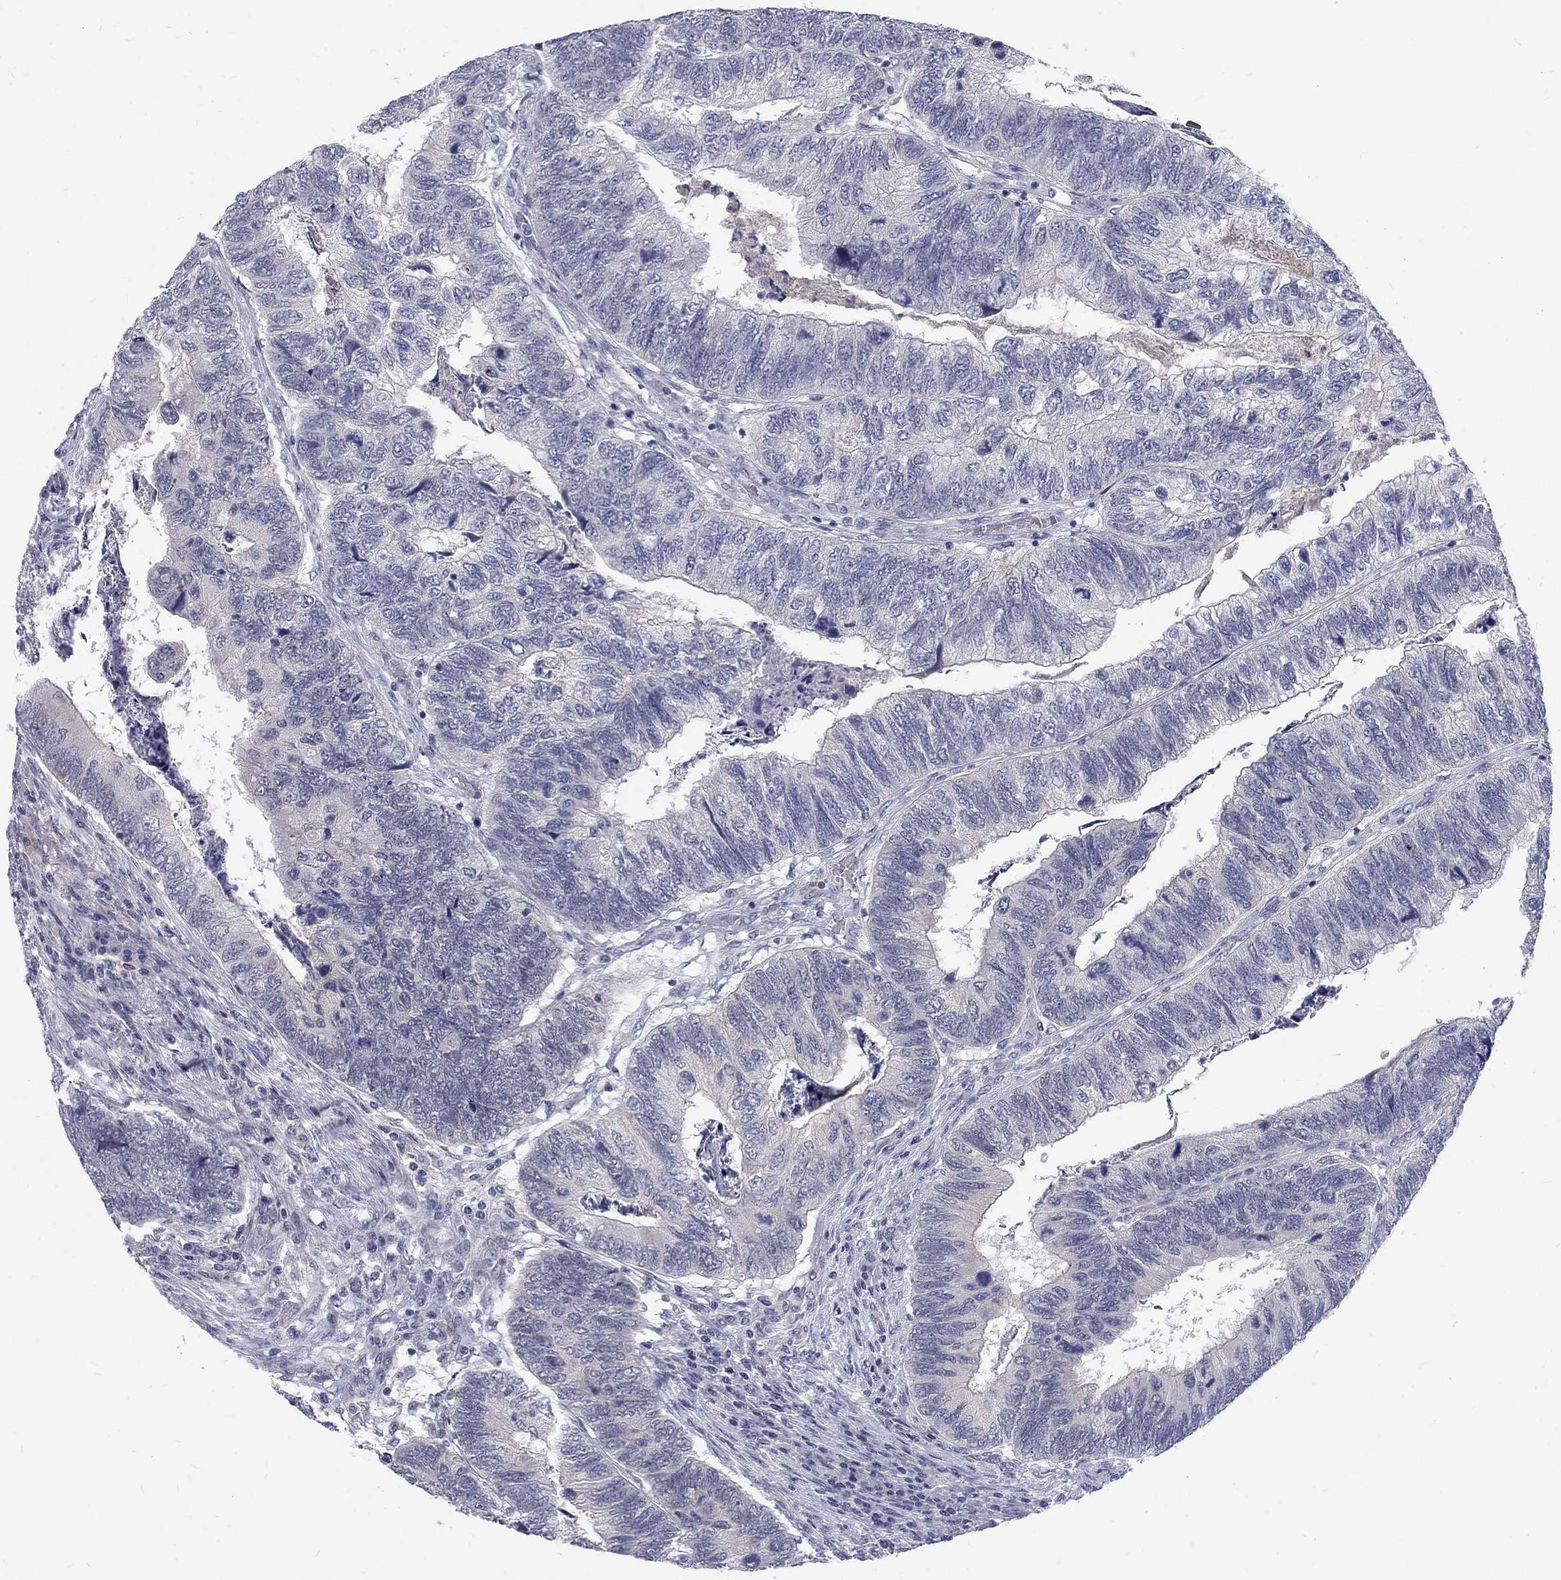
{"staining": {"intensity": "negative", "quantity": "none", "location": "none"}, "tissue": "colorectal cancer", "cell_type": "Tumor cells", "image_type": "cancer", "snomed": [{"axis": "morphology", "description": "Adenocarcinoma, NOS"}, {"axis": "topography", "description": "Colon"}], "caption": "IHC micrograph of neoplastic tissue: human colorectal adenocarcinoma stained with DAB (3,3'-diaminobenzidine) demonstrates no significant protein positivity in tumor cells.", "gene": "PHKA1", "patient": {"sex": "female", "age": 67}}